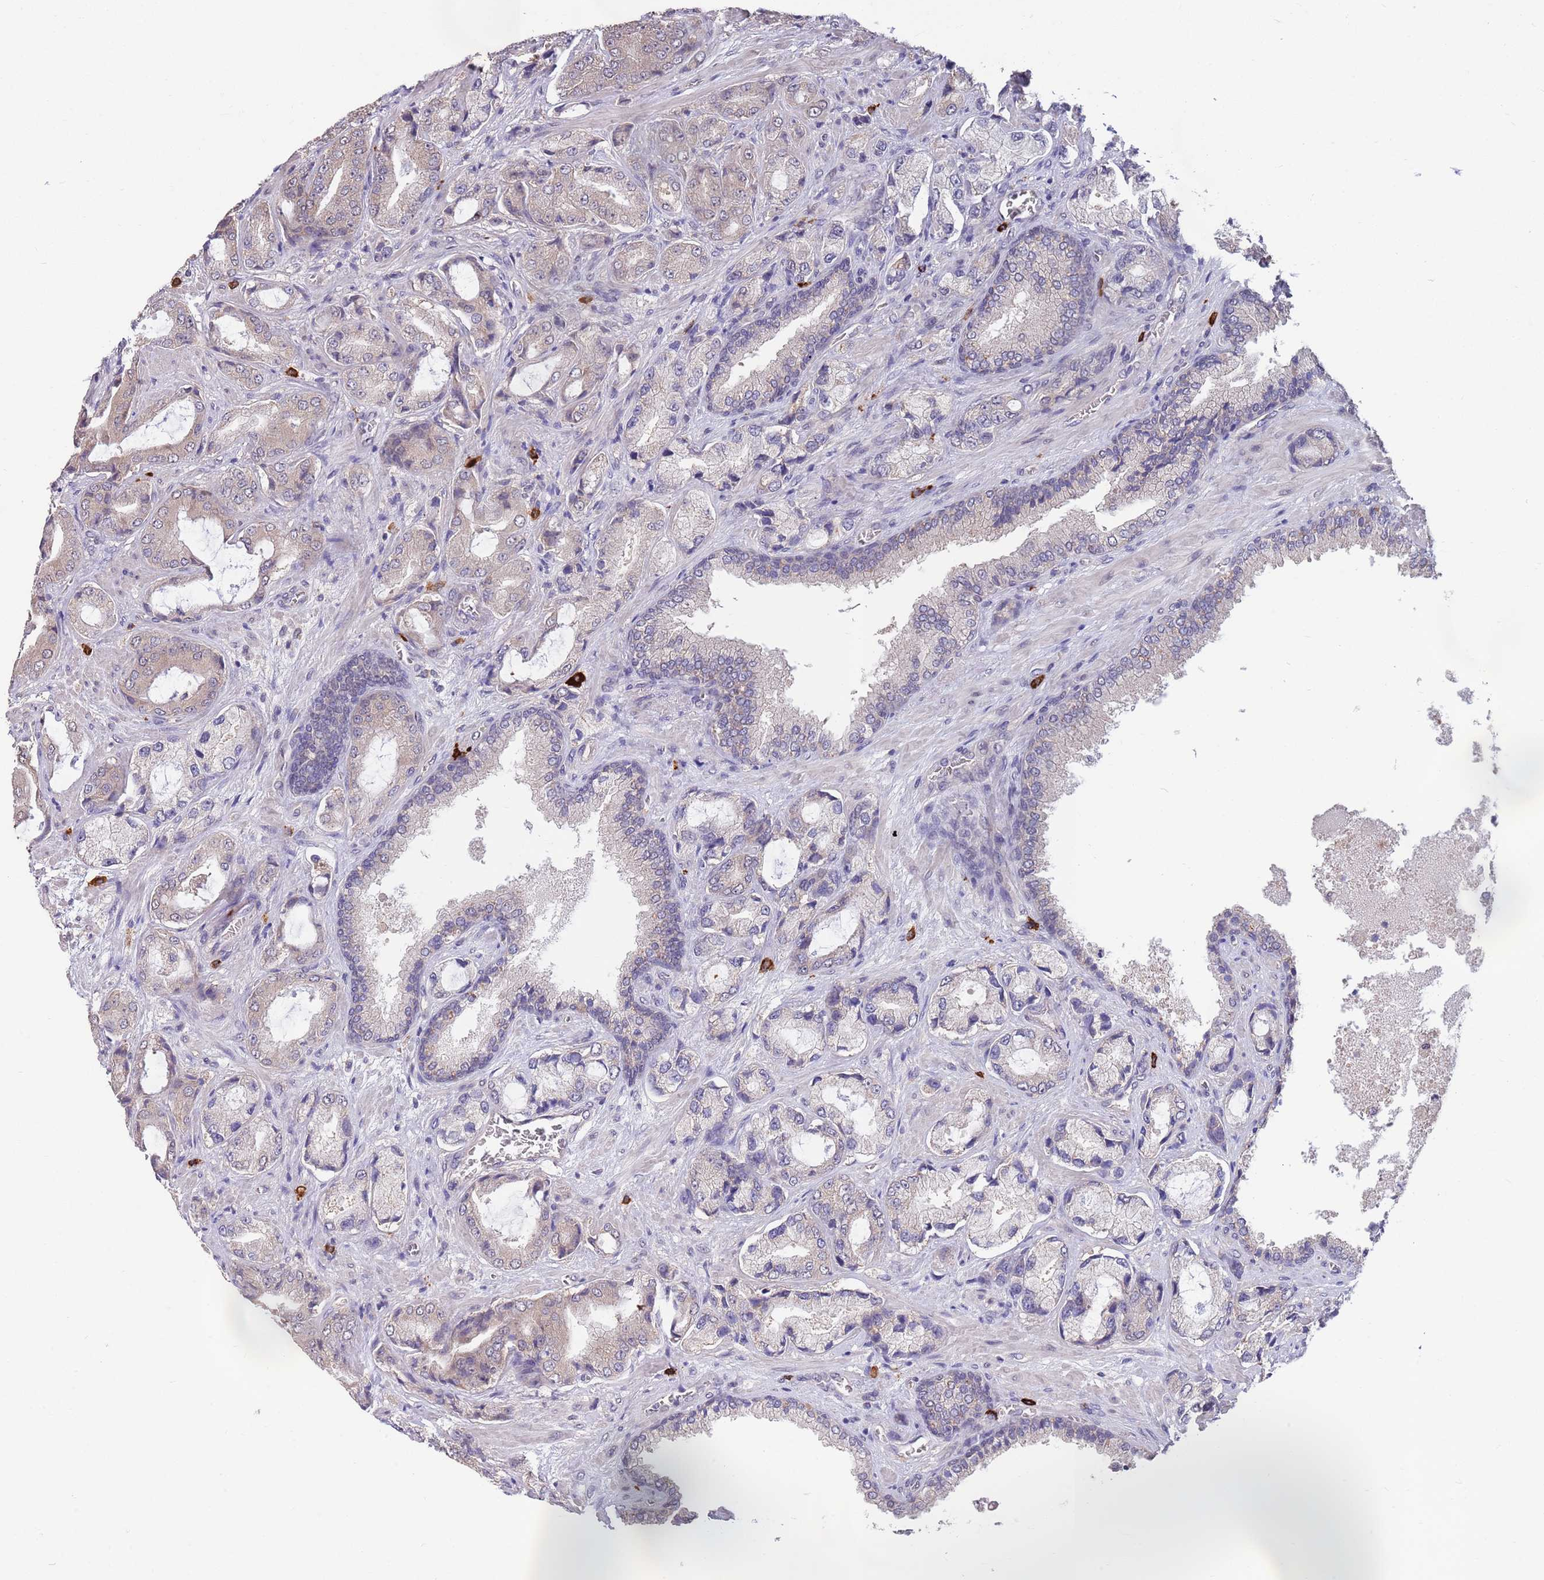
{"staining": {"intensity": "weak", "quantity": ">75%", "location": "cytoplasmic/membranous"}, "tissue": "prostate cancer", "cell_type": "Tumor cells", "image_type": "cancer", "snomed": [{"axis": "morphology", "description": "Adenocarcinoma, High grade"}, {"axis": "topography", "description": "Prostate"}], "caption": "Prostate adenocarcinoma (high-grade) stained with a protein marker exhibits weak staining in tumor cells.", "gene": "MARVELD2", "patient": {"sex": "male", "age": 68}}